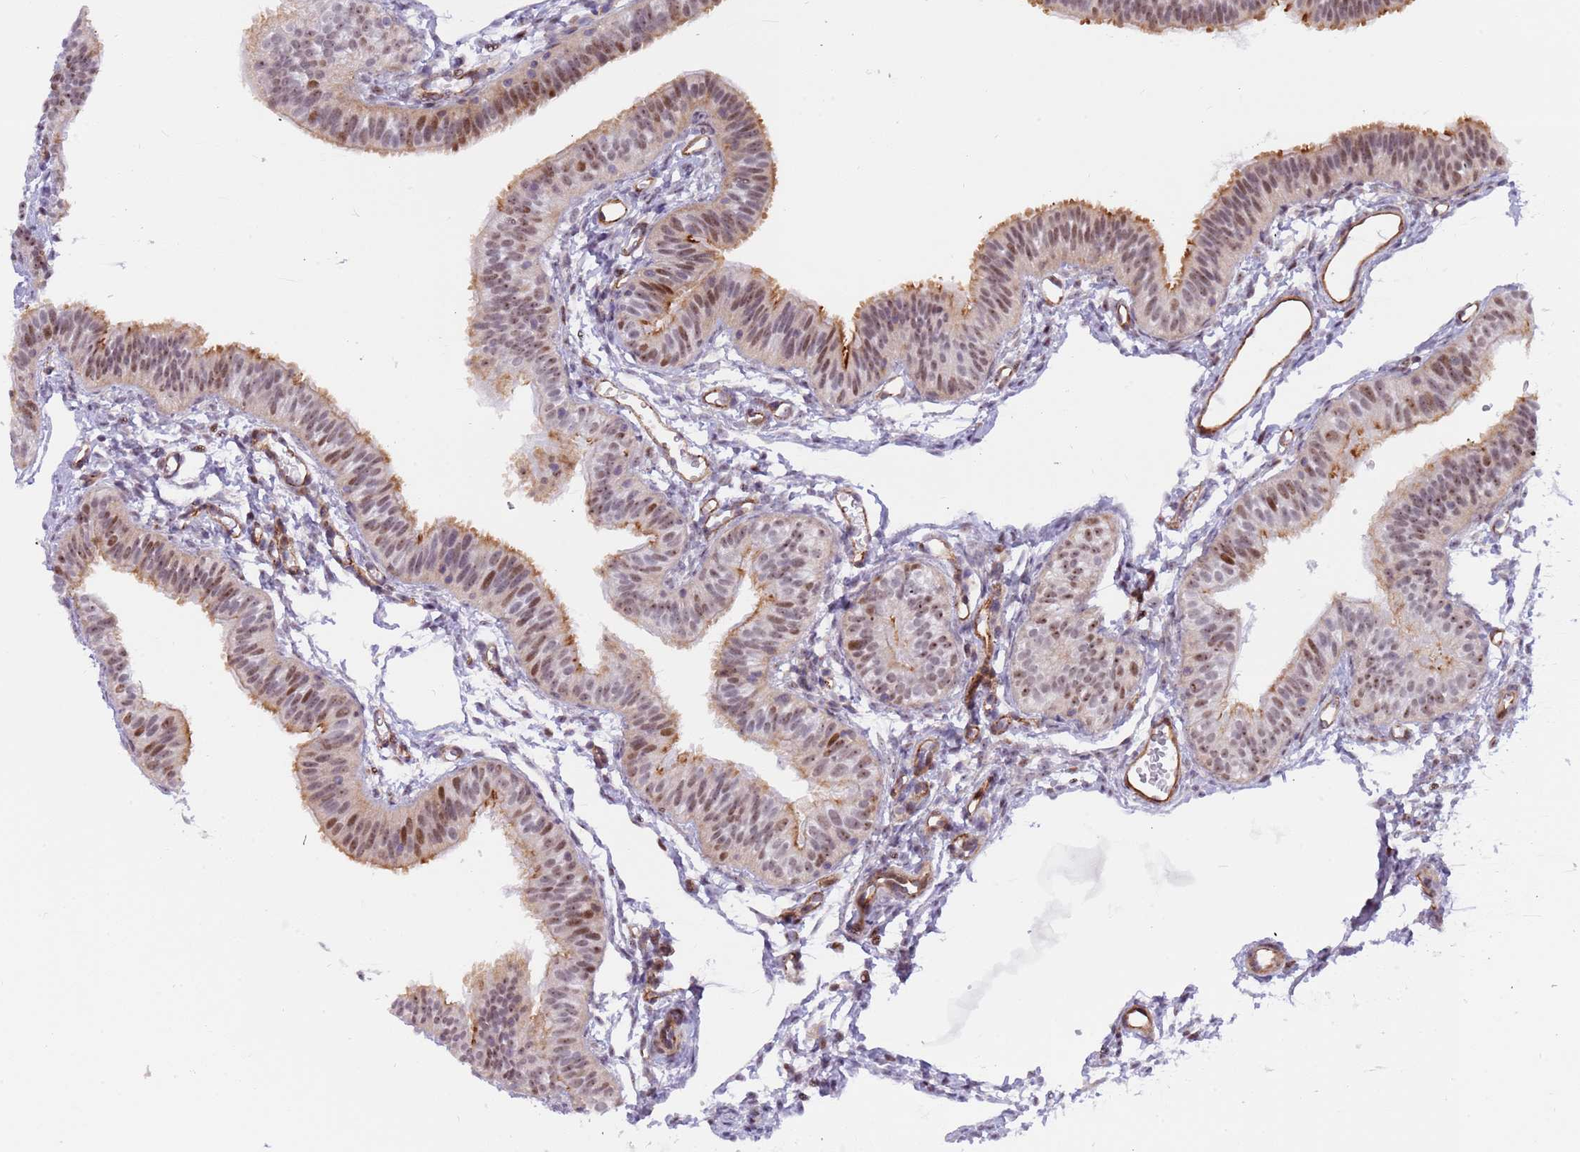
{"staining": {"intensity": "moderate", "quantity": ">75%", "location": "cytoplasmic/membranous,nuclear"}, "tissue": "fallopian tube", "cell_type": "Glandular cells", "image_type": "normal", "snomed": [{"axis": "morphology", "description": "Normal tissue, NOS"}, {"axis": "topography", "description": "Fallopian tube"}], "caption": "Immunohistochemical staining of unremarkable fallopian tube shows >75% levels of moderate cytoplasmic/membranous,nuclear protein positivity in approximately >75% of glandular cells. The staining is performed using DAB (3,3'-diaminobenzidine) brown chromogen to label protein expression. The nuclei are counter-stained blue using hematoxylin.", "gene": "LRMDA", "patient": {"sex": "female", "age": 35}}